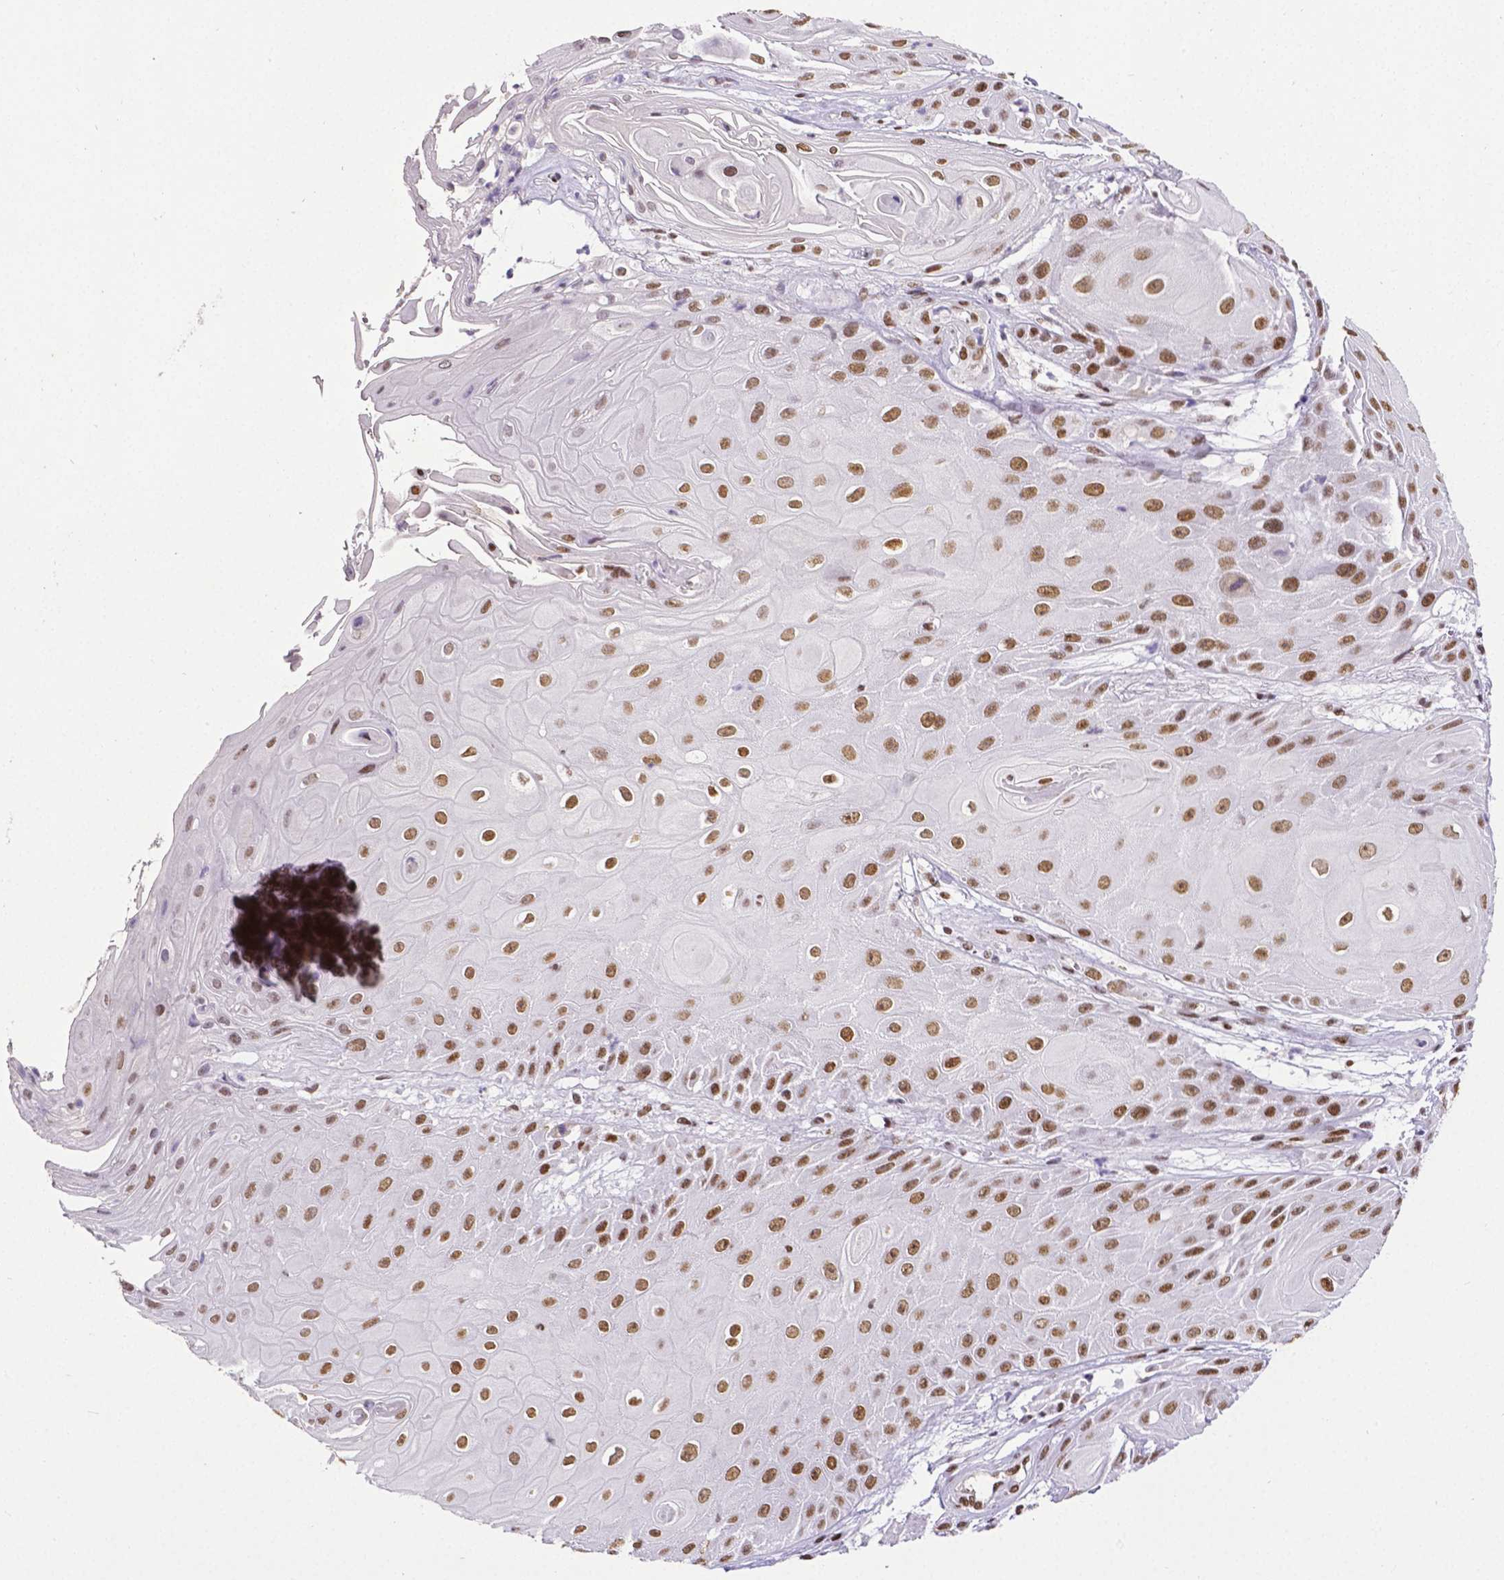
{"staining": {"intensity": "moderate", "quantity": ">75%", "location": "nuclear"}, "tissue": "skin cancer", "cell_type": "Tumor cells", "image_type": "cancer", "snomed": [{"axis": "morphology", "description": "Squamous cell carcinoma, NOS"}, {"axis": "topography", "description": "Skin"}], "caption": "There is medium levels of moderate nuclear positivity in tumor cells of squamous cell carcinoma (skin), as demonstrated by immunohistochemical staining (brown color).", "gene": "REST", "patient": {"sex": "male", "age": 62}}